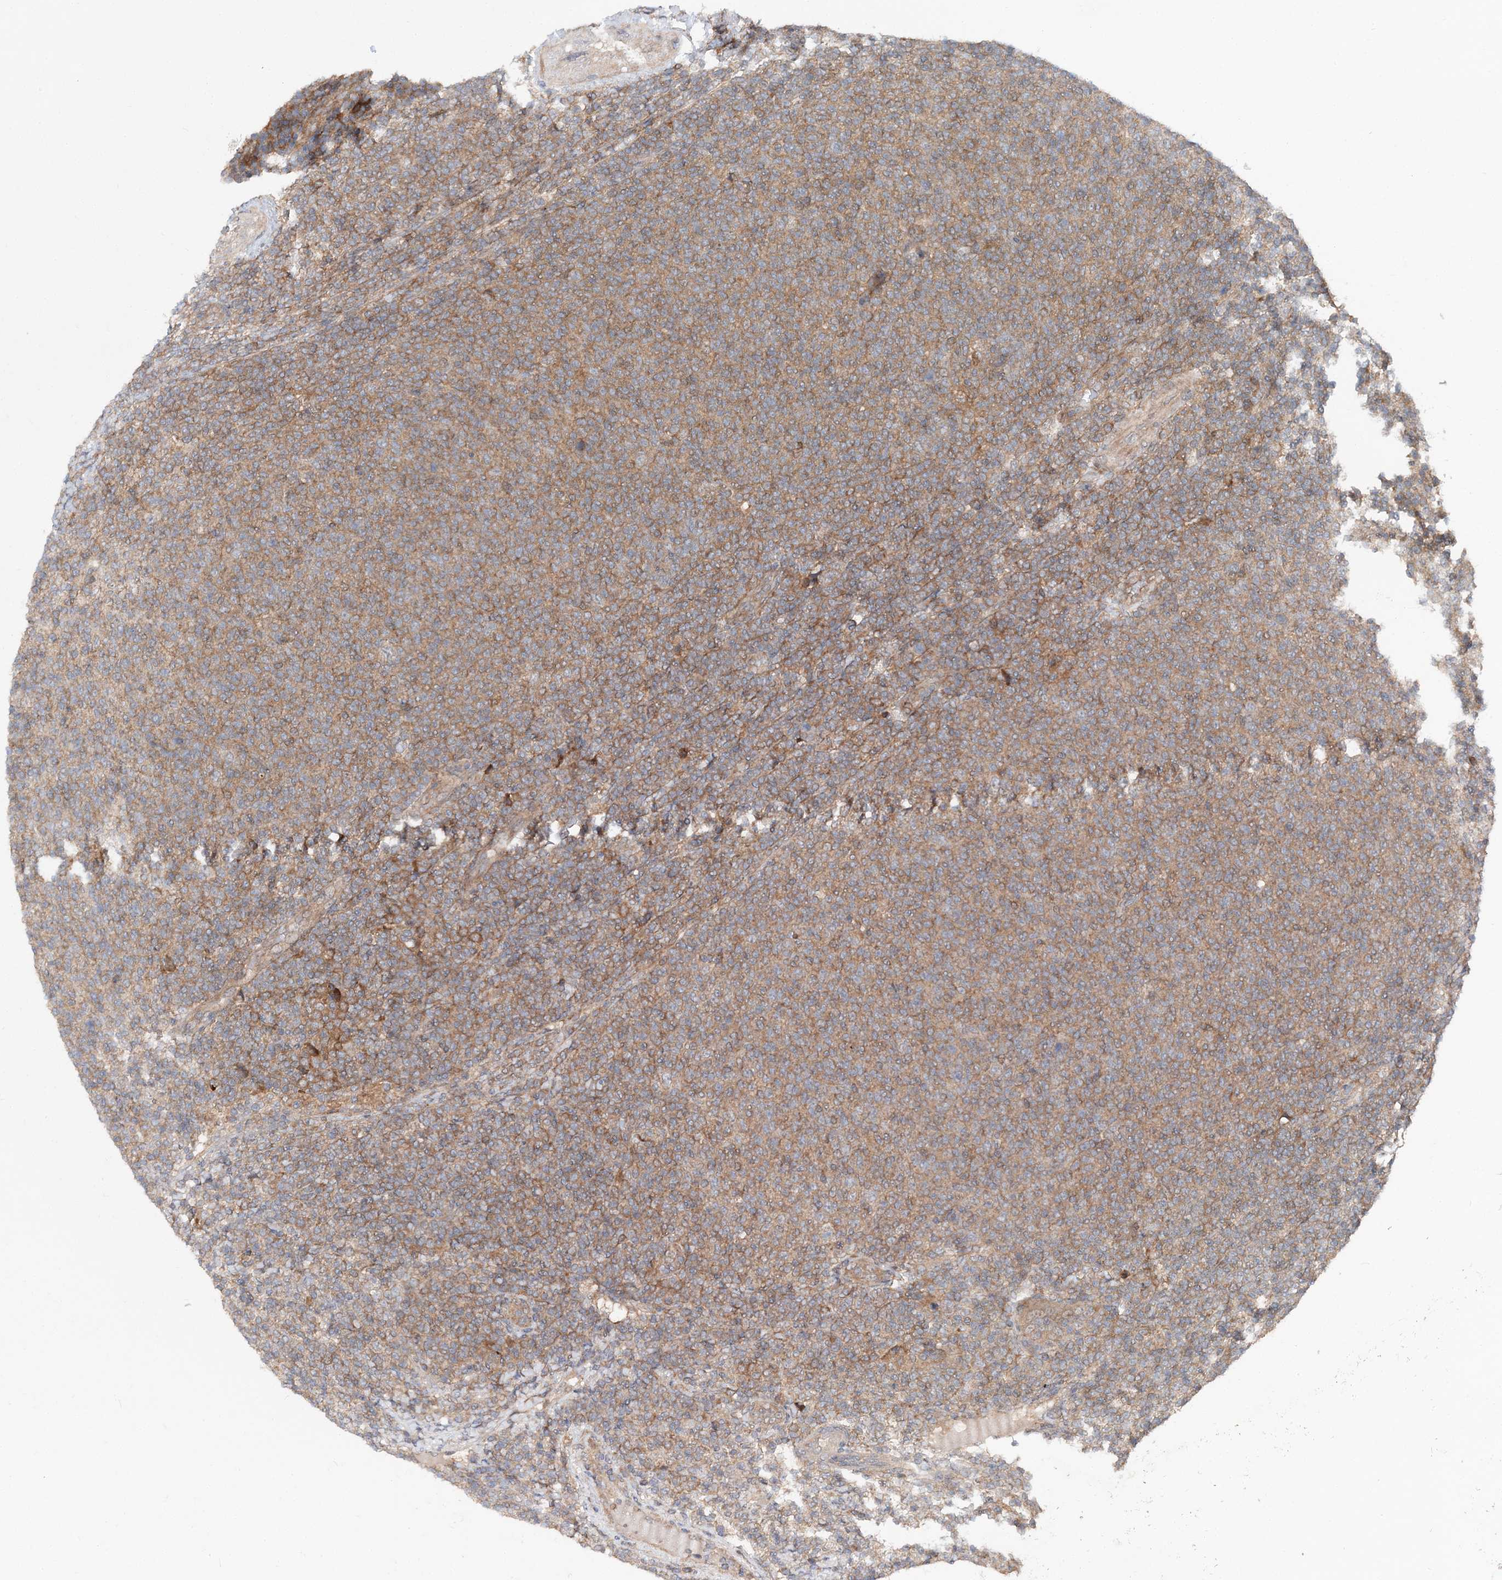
{"staining": {"intensity": "weak", "quantity": ">75%", "location": "cytoplasmic/membranous"}, "tissue": "lymphoma", "cell_type": "Tumor cells", "image_type": "cancer", "snomed": [{"axis": "morphology", "description": "Malignant lymphoma, non-Hodgkin's type, Low grade"}, {"axis": "topography", "description": "Lymph node"}], "caption": "Tumor cells show weak cytoplasmic/membranous staining in about >75% of cells in lymphoma.", "gene": "TMEM9B", "patient": {"sex": "male", "age": 66}}